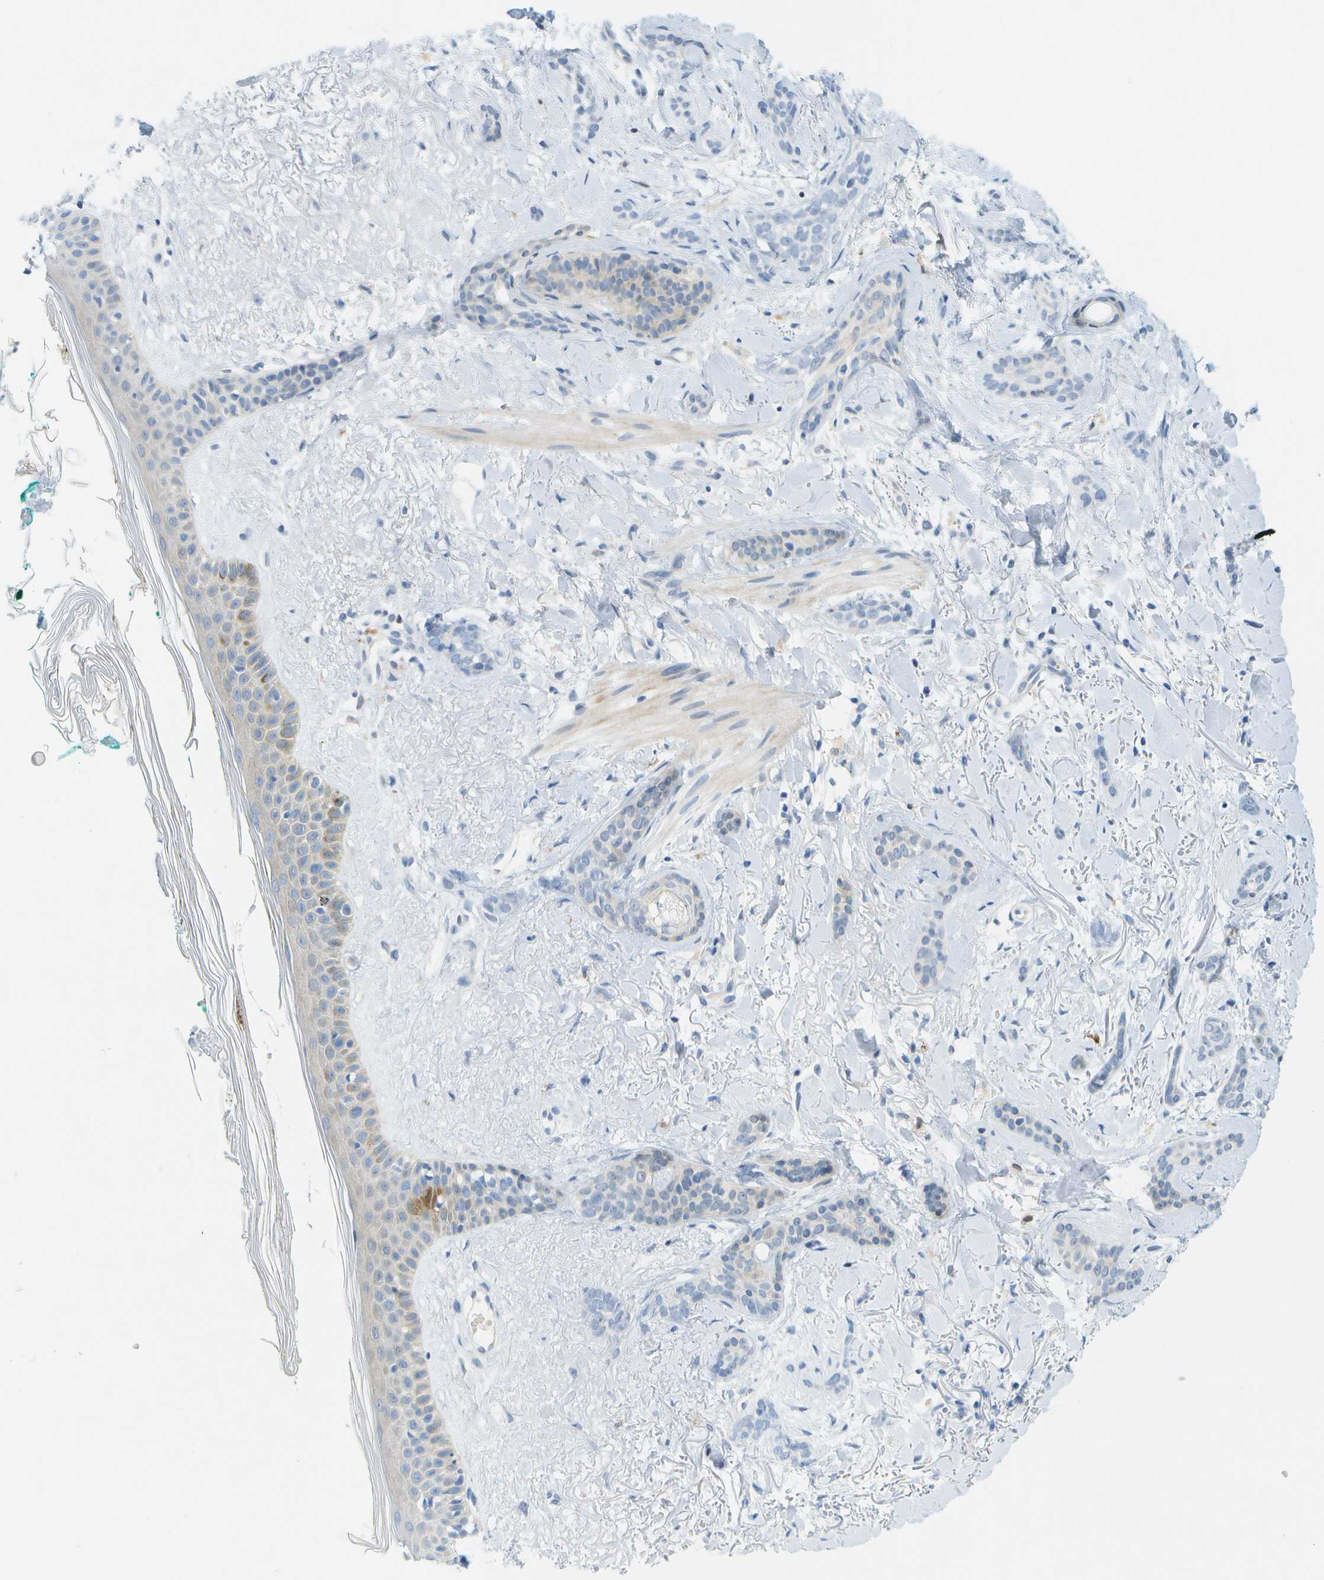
{"staining": {"intensity": "negative", "quantity": "none", "location": "none"}, "tissue": "skin cancer", "cell_type": "Tumor cells", "image_type": "cancer", "snomed": [{"axis": "morphology", "description": "Basal cell carcinoma"}, {"axis": "morphology", "description": "Adnexal tumor, benign"}, {"axis": "topography", "description": "Skin"}], "caption": "The histopathology image exhibits no significant positivity in tumor cells of skin cancer (benign adnexal tumor).", "gene": "CUL9", "patient": {"sex": "female", "age": 42}}